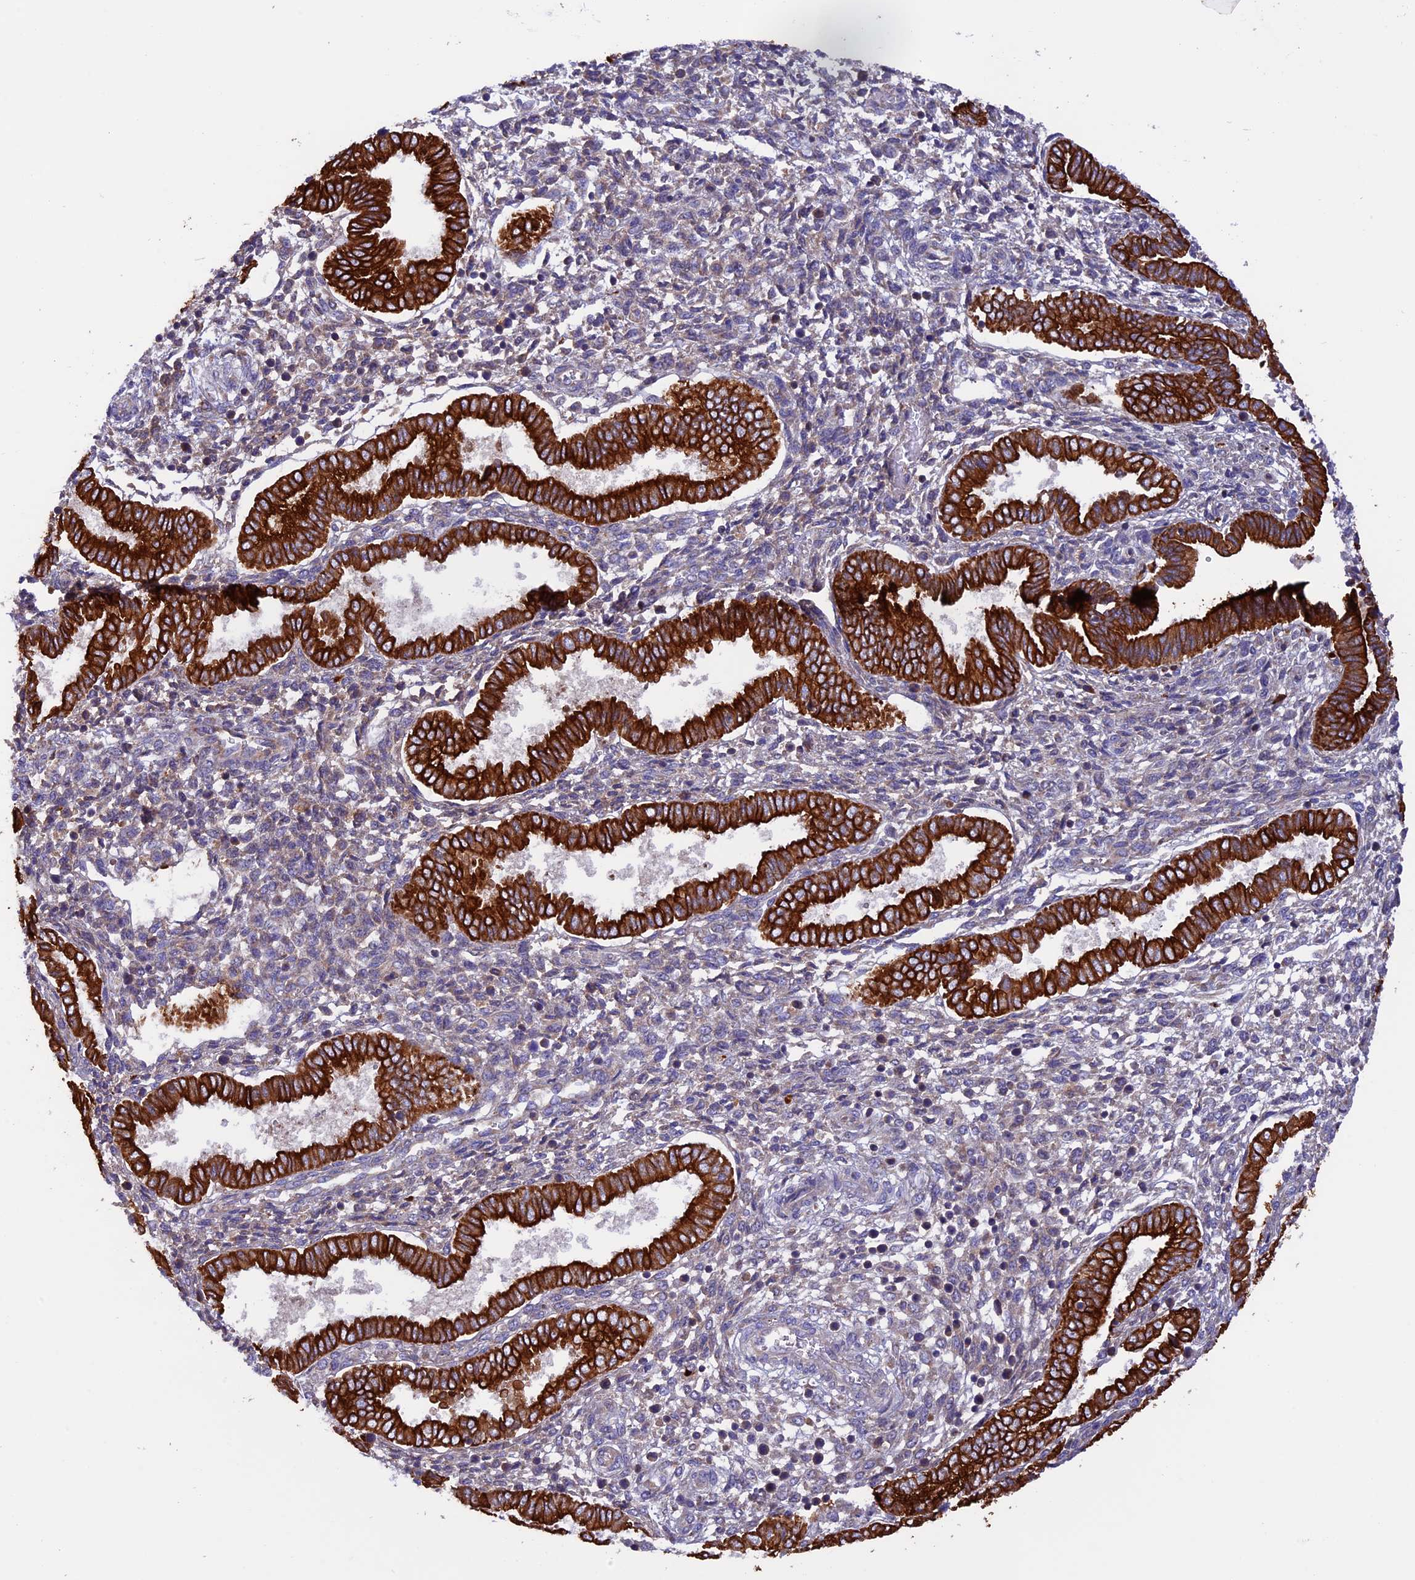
{"staining": {"intensity": "negative", "quantity": "none", "location": "none"}, "tissue": "endometrium", "cell_type": "Cells in endometrial stroma", "image_type": "normal", "snomed": [{"axis": "morphology", "description": "Normal tissue, NOS"}, {"axis": "topography", "description": "Endometrium"}], "caption": "Immunohistochemistry image of unremarkable human endometrium stained for a protein (brown), which demonstrates no positivity in cells in endometrial stroma.", "gene": "PTPN9", "patient": {"sex": "female", "age": 24}}